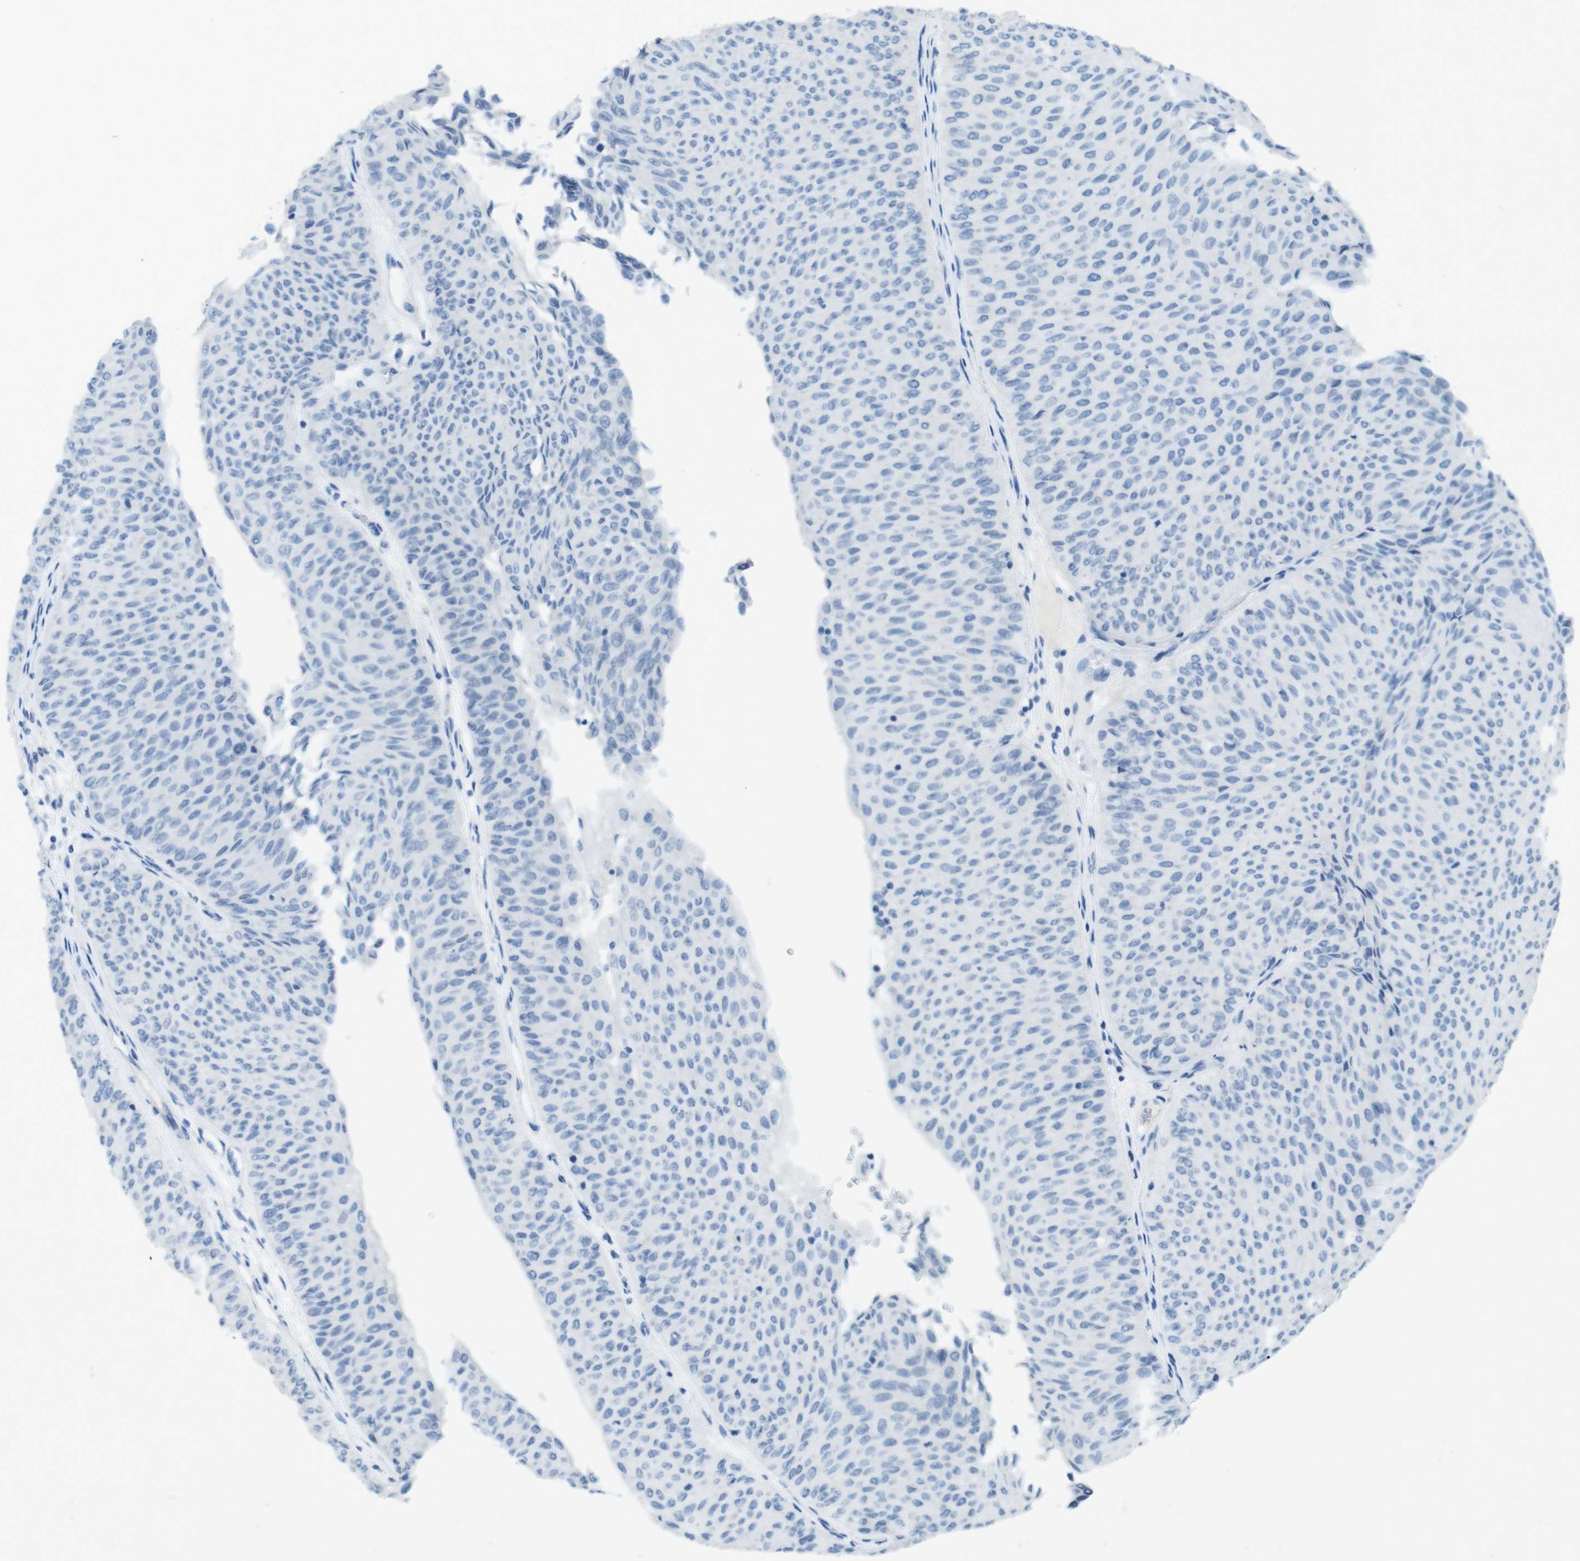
{"staining": {"intensity": "negative", "quantity": "none", "location": "none"}, "tissue": "urothelial cancer", "cell_type": "Tumor cells", "image_type": "cancer", "snomed": [{"axis": "morphology", "description": "Urothelial carcinoma, Low grade"}, {"axis": "topography", "description": "Urinary bladder"}], "caption": "Image shows no significant protein staining in tumor cells of urothelial carcinoma (low-grade). (DAB immunohistochemistry, high magnification).", "gene": "CD320", "patient": {"sex": "male", "age": 78}}